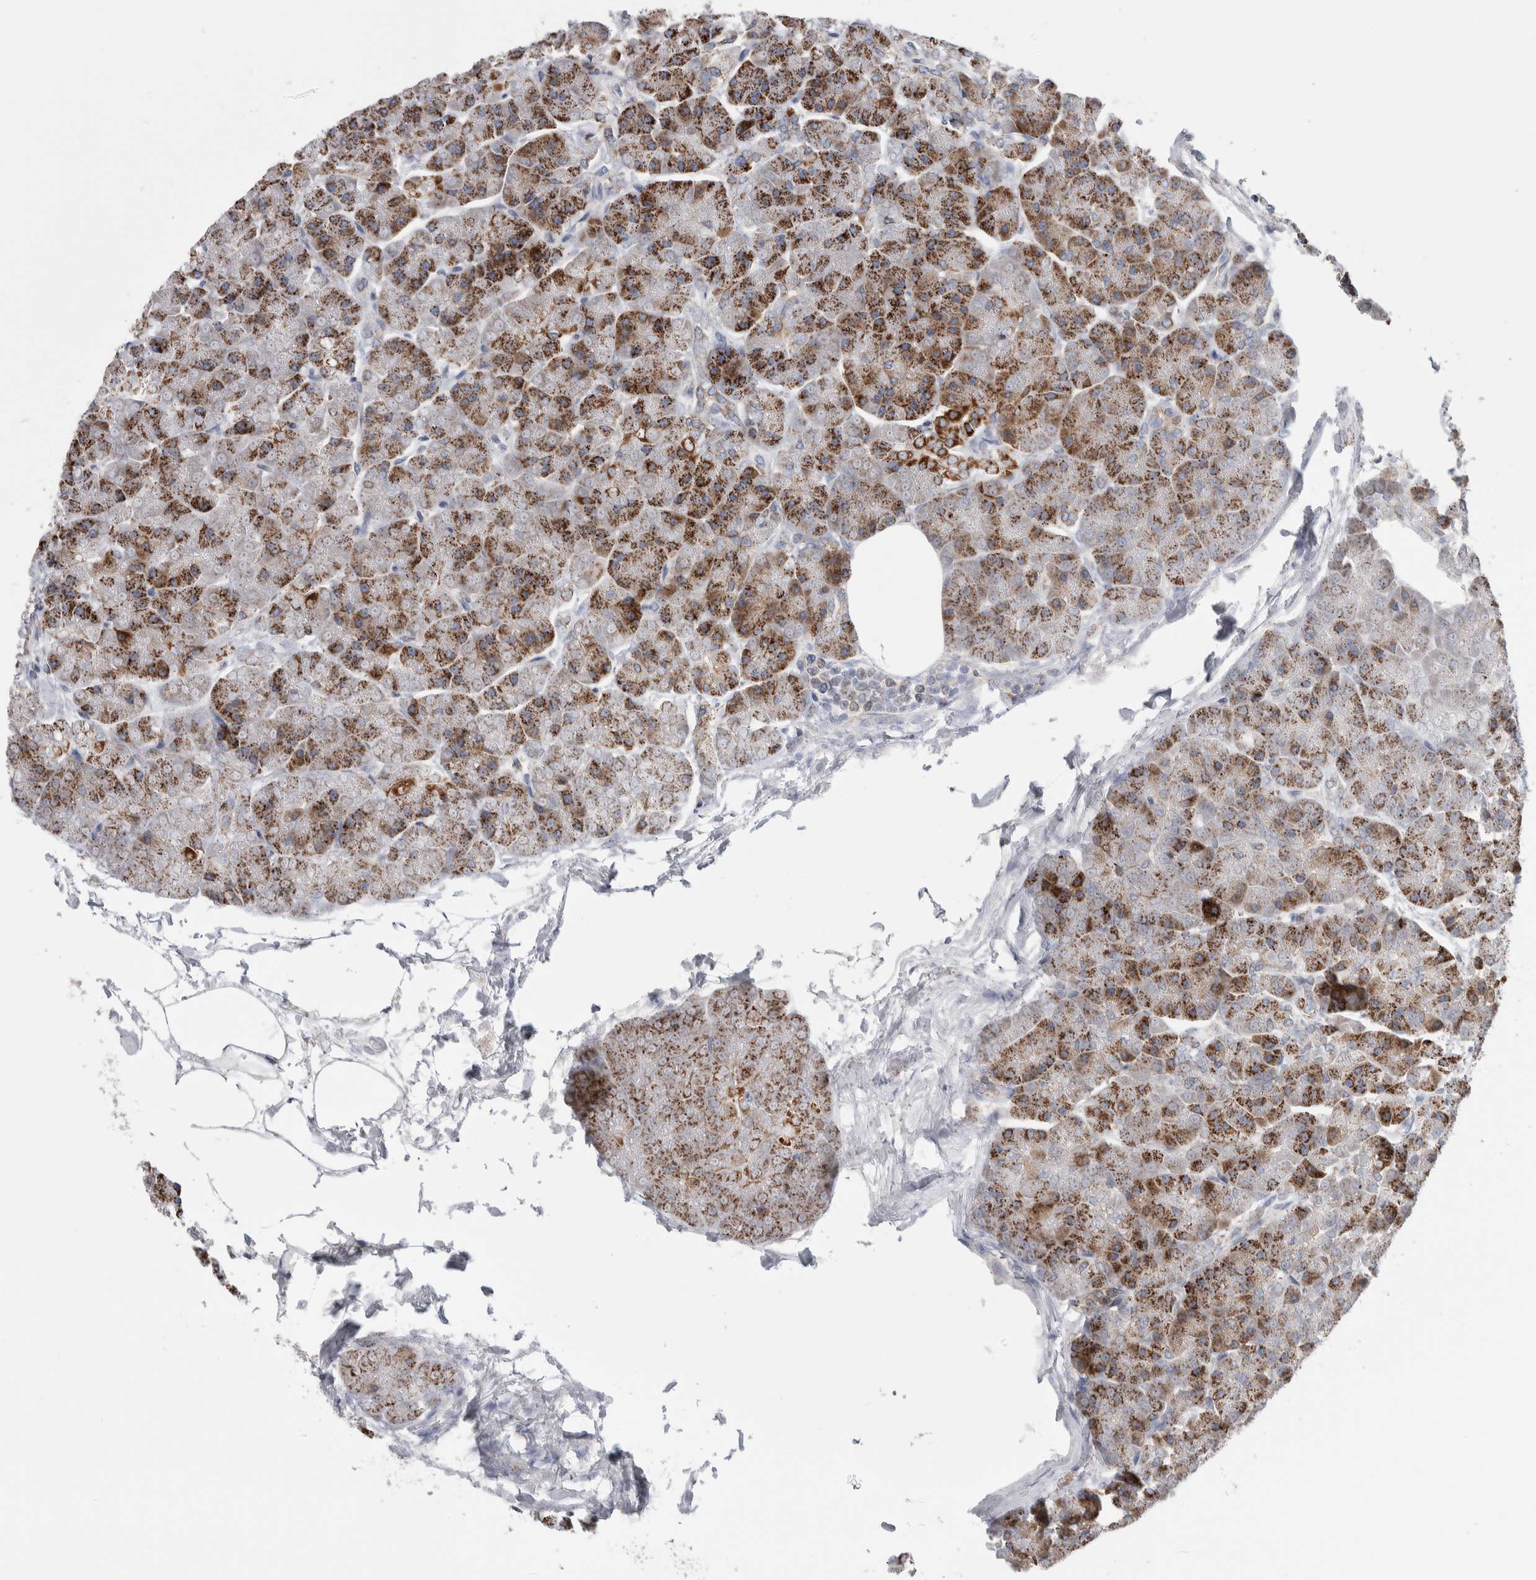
{"staining": {"intensity": "moderate", "quantity": ">75%", "location": "cytoplasmic/membranous"}, "tissue": "pancreas", "cell_type": "Exocrine glandular cells", "image_type": "normal", "snomed": [{"axis": "morphology", "description": "Normal tissue, NOS"}, {"axis": "topography", "description": "Pancreas"}], "caption": "A high-resolution photomicrograph shows immunohistochemistry (IHC) staining of normal pancreas, which reveals moderate cytoplasmic/membranous staining in about >75% of exocrine glandular cells. The staining was performed using DAB (3,3'-diaminobenzidine) to visualize the protein expression in brown, while the nuclei were stained in blue with hematoxylin (Magnification: 20x).", "gene": "ETFA", "patient": {"sex": "female", "age": 70}}